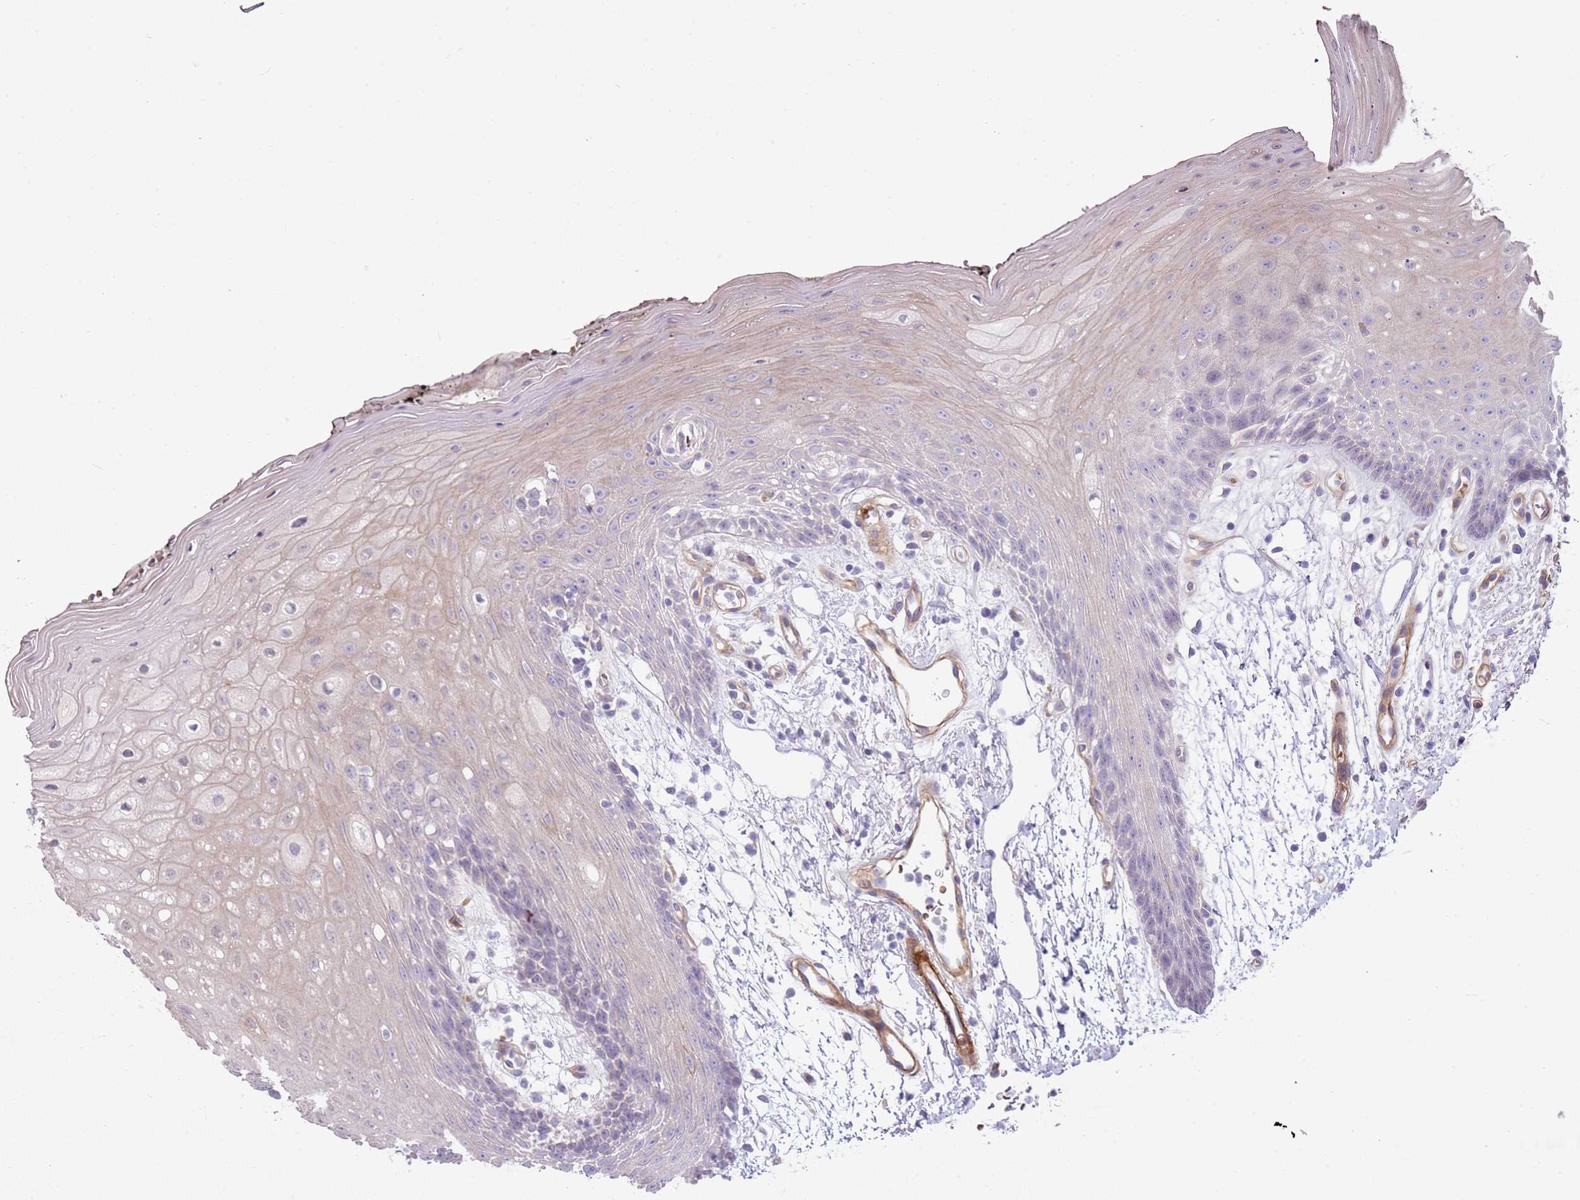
{"staining": {"intensity": "weak", "quantity": "<25%", "location": "cytoplasmic/membranous"}, "tissue": "oral mucosa", "cell_type": "Squamous epithelial cells", "image_type": "normal", "snomed": [{"axis": "morphology", "description": "Normal tissue, NOS"}, {"axis": "topography", "description": "Oral tissue"}, {"axis": "topography", "description": "Tounge, NOS"}], "caption": "Micrograph shows no significant protein expression in squamous epithelial cells of unremarkable oral mucosa. (Brightfield microscopy of DAB IHC at high magnification).", "gene": "TINAGL1", "patient": {"sex": "female", "age": 59}}